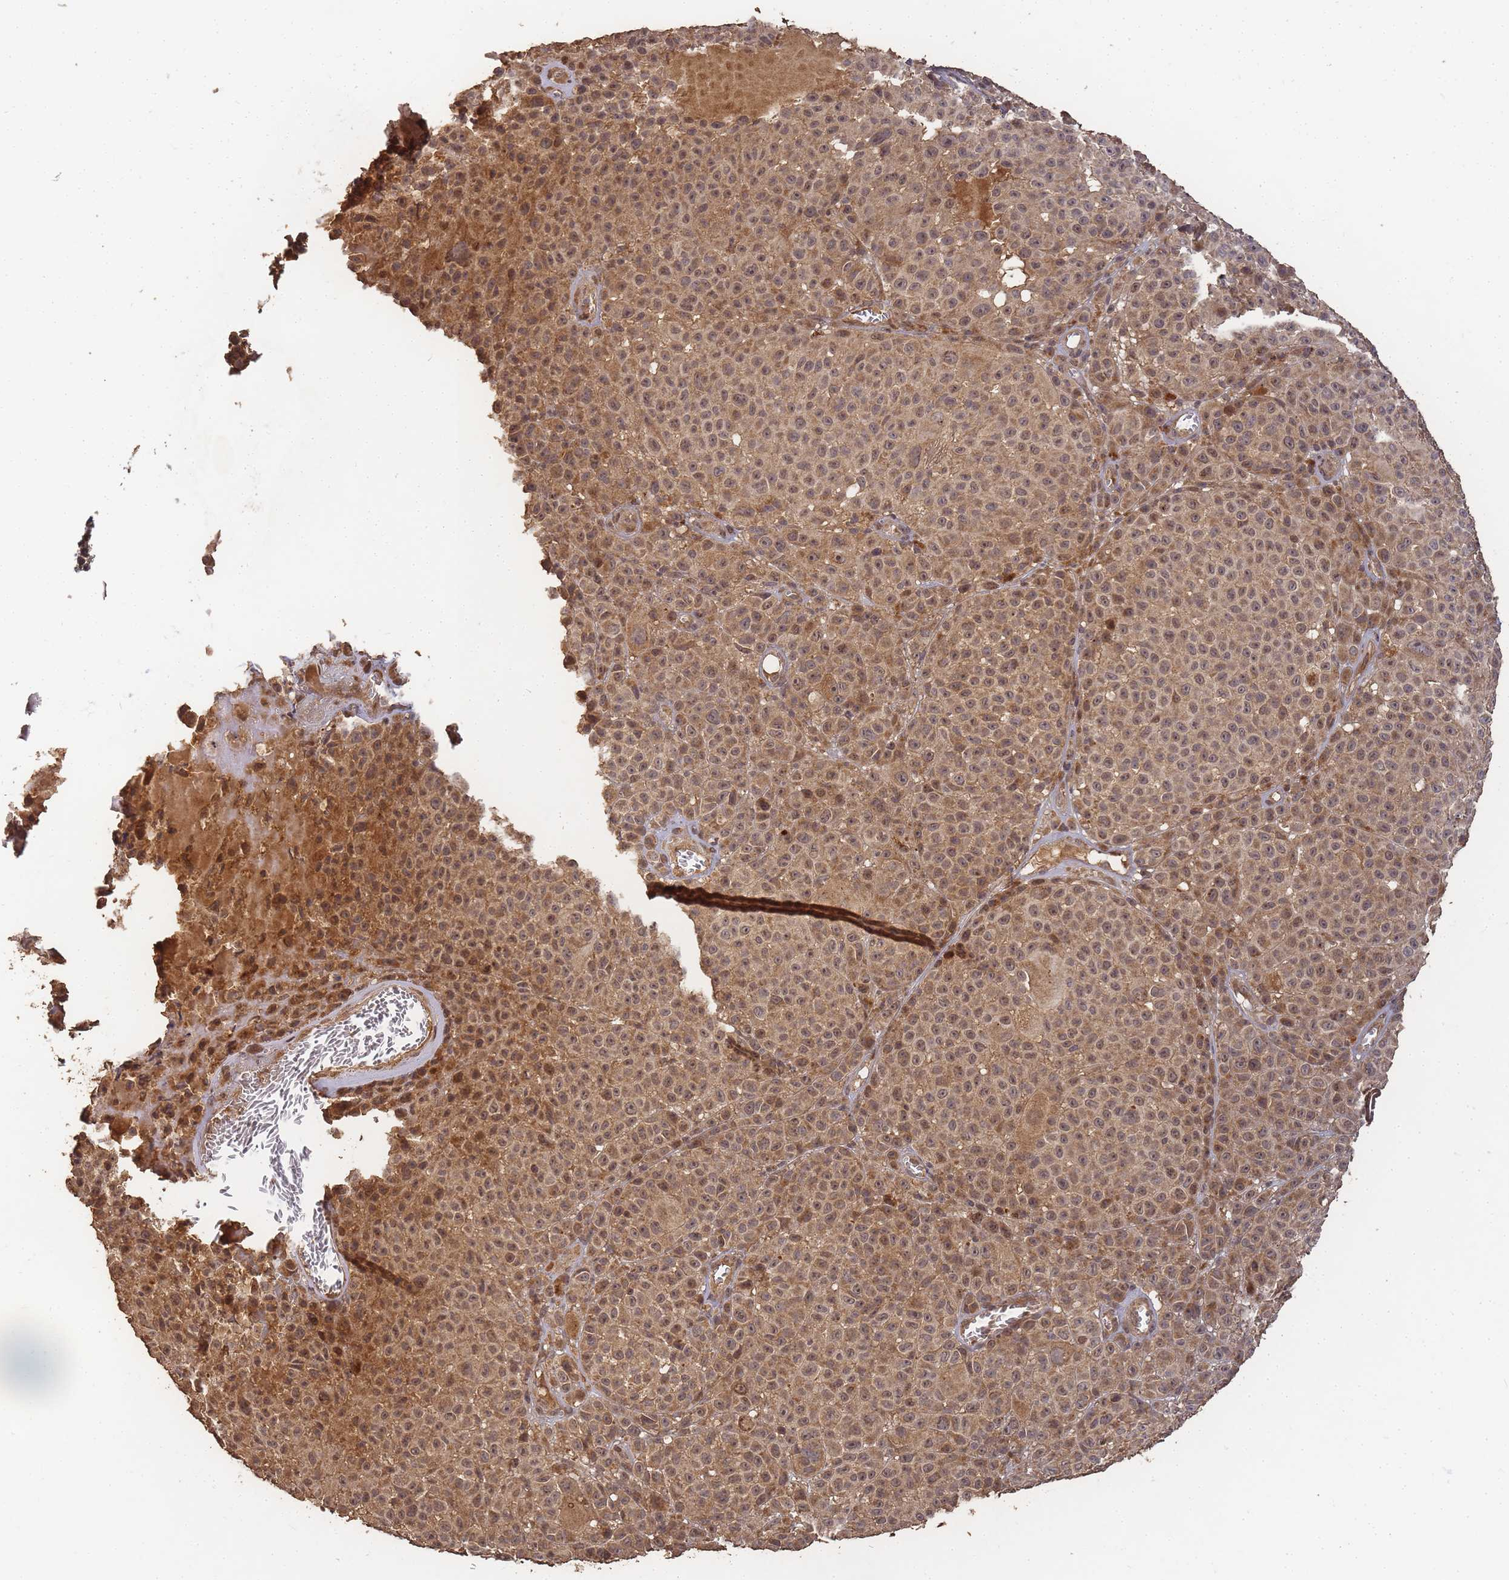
{"staining": {"intensity": "moderate", "quantity": ">75%", "location": "cytoplasmic/membranous,nuclear"}, "tissue": "melanoma", "cell_type": "Tumor cells", "image_type": "cancer", "snomed": [{"axis": "morphology", "description": "Malignant melanoma, NOS"}, {"axis": "topography", "description": "Skin"}], "caption": "High-magnification brightfield microscopy of malignant melanoma stained with DAB (3,3'-diaminobenzidine) (brown) and counterstained with hematoxylin (blue). tumor cells exhibit moderate cytoplasmic/membranous and nuclear expression is seen in approximately>75% of cells.", "gene": "ALKBH1", "patient": {"sex": "female", "age": 94}}